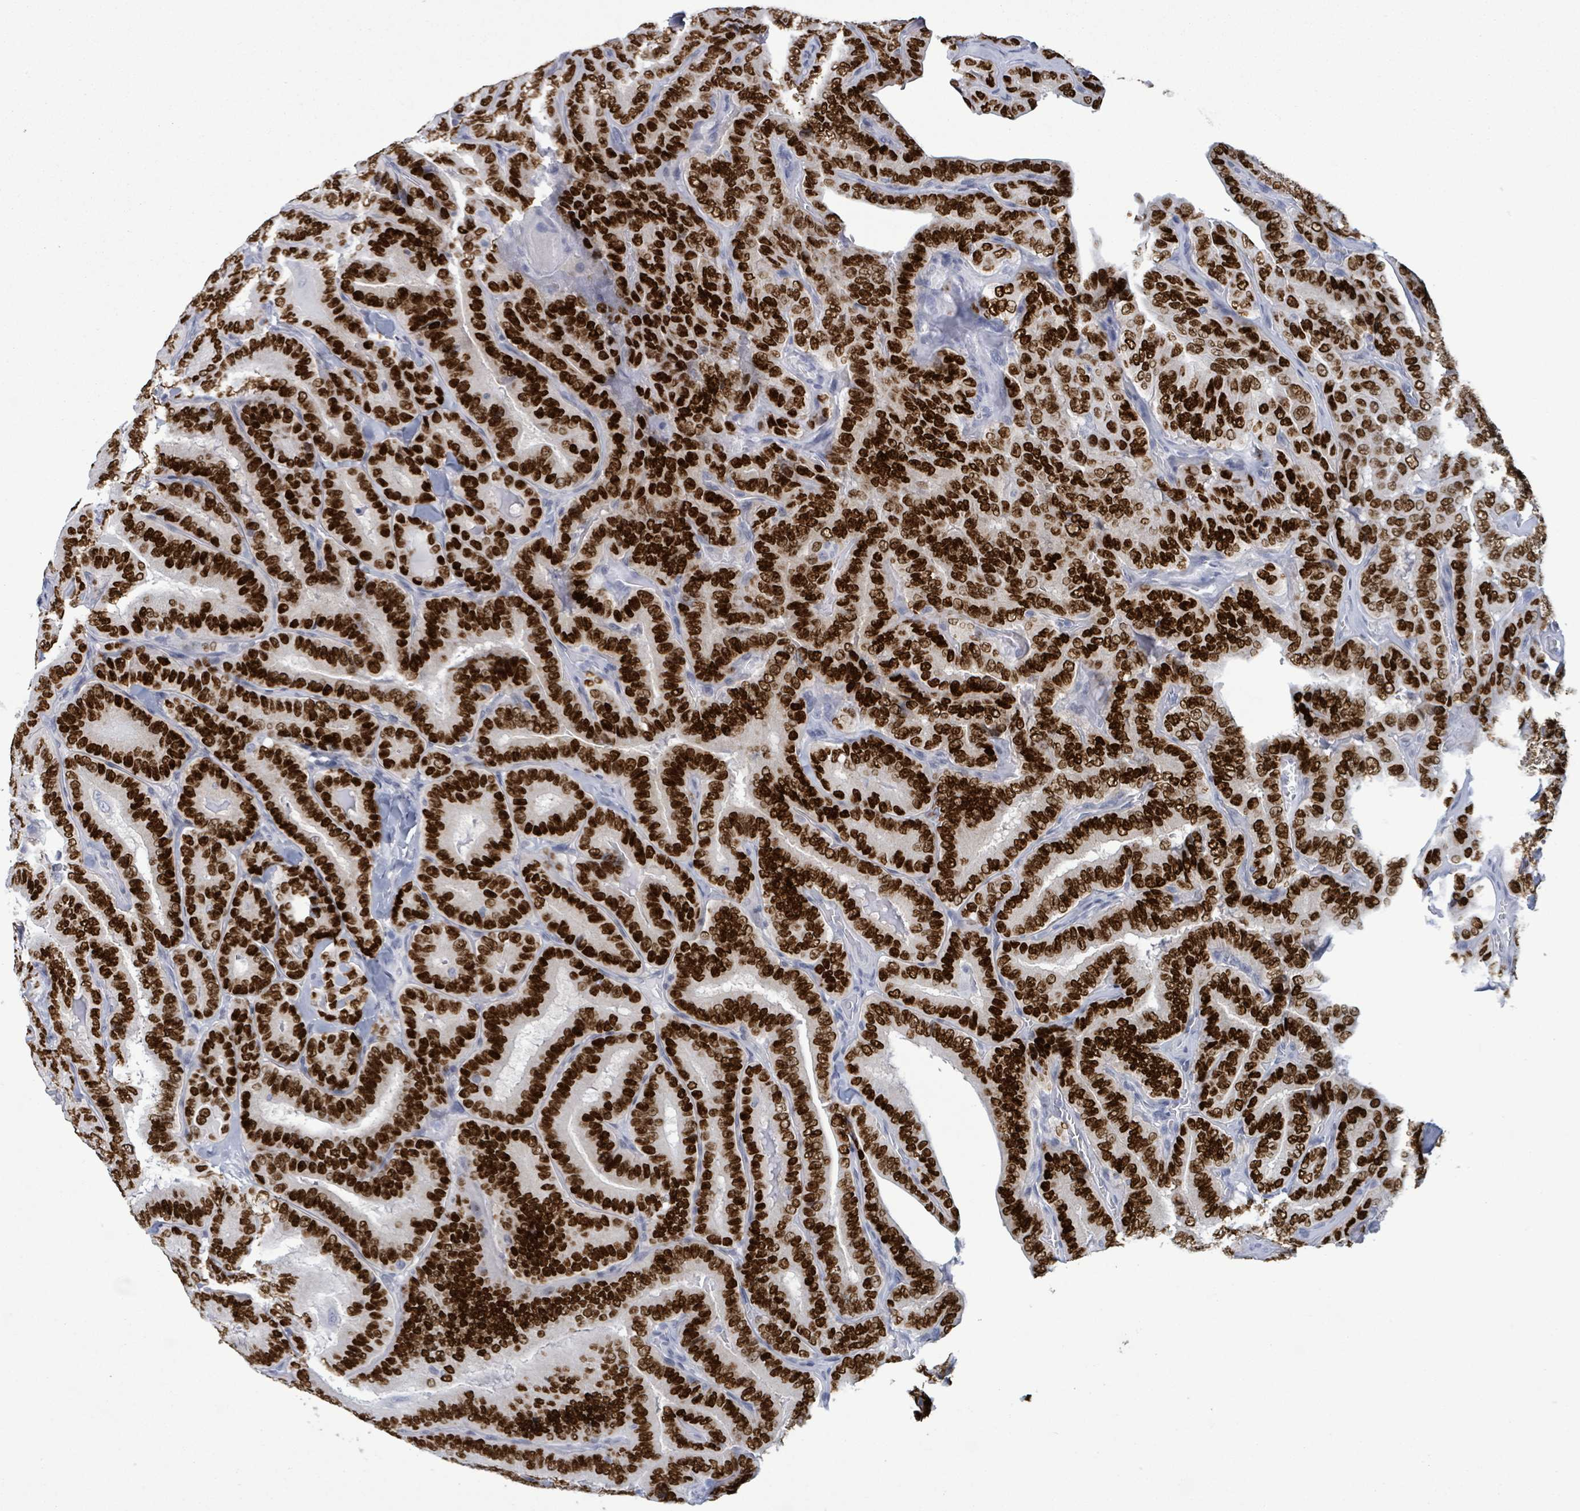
{"staining": {"intensity": "strong", "quantity": ">75%", "location": "nuclear"}, "tissue": "thyroid cancer", "cell_type": "Tumor cells", "image_type": "cancer", "snomed": [{"axis": "morphology", "description": "Papillary adenocarcinoma, NOS"}, {"axis": "topography", "description": "Thyroid gland"}], "caption": "Human thyroid cancer stained with a brown dye displays strong nuclear positive staining in approximately >75% of tumor cells.", "gene": "NKX2-1", "patient": {"sex": "male", "age": 61}}